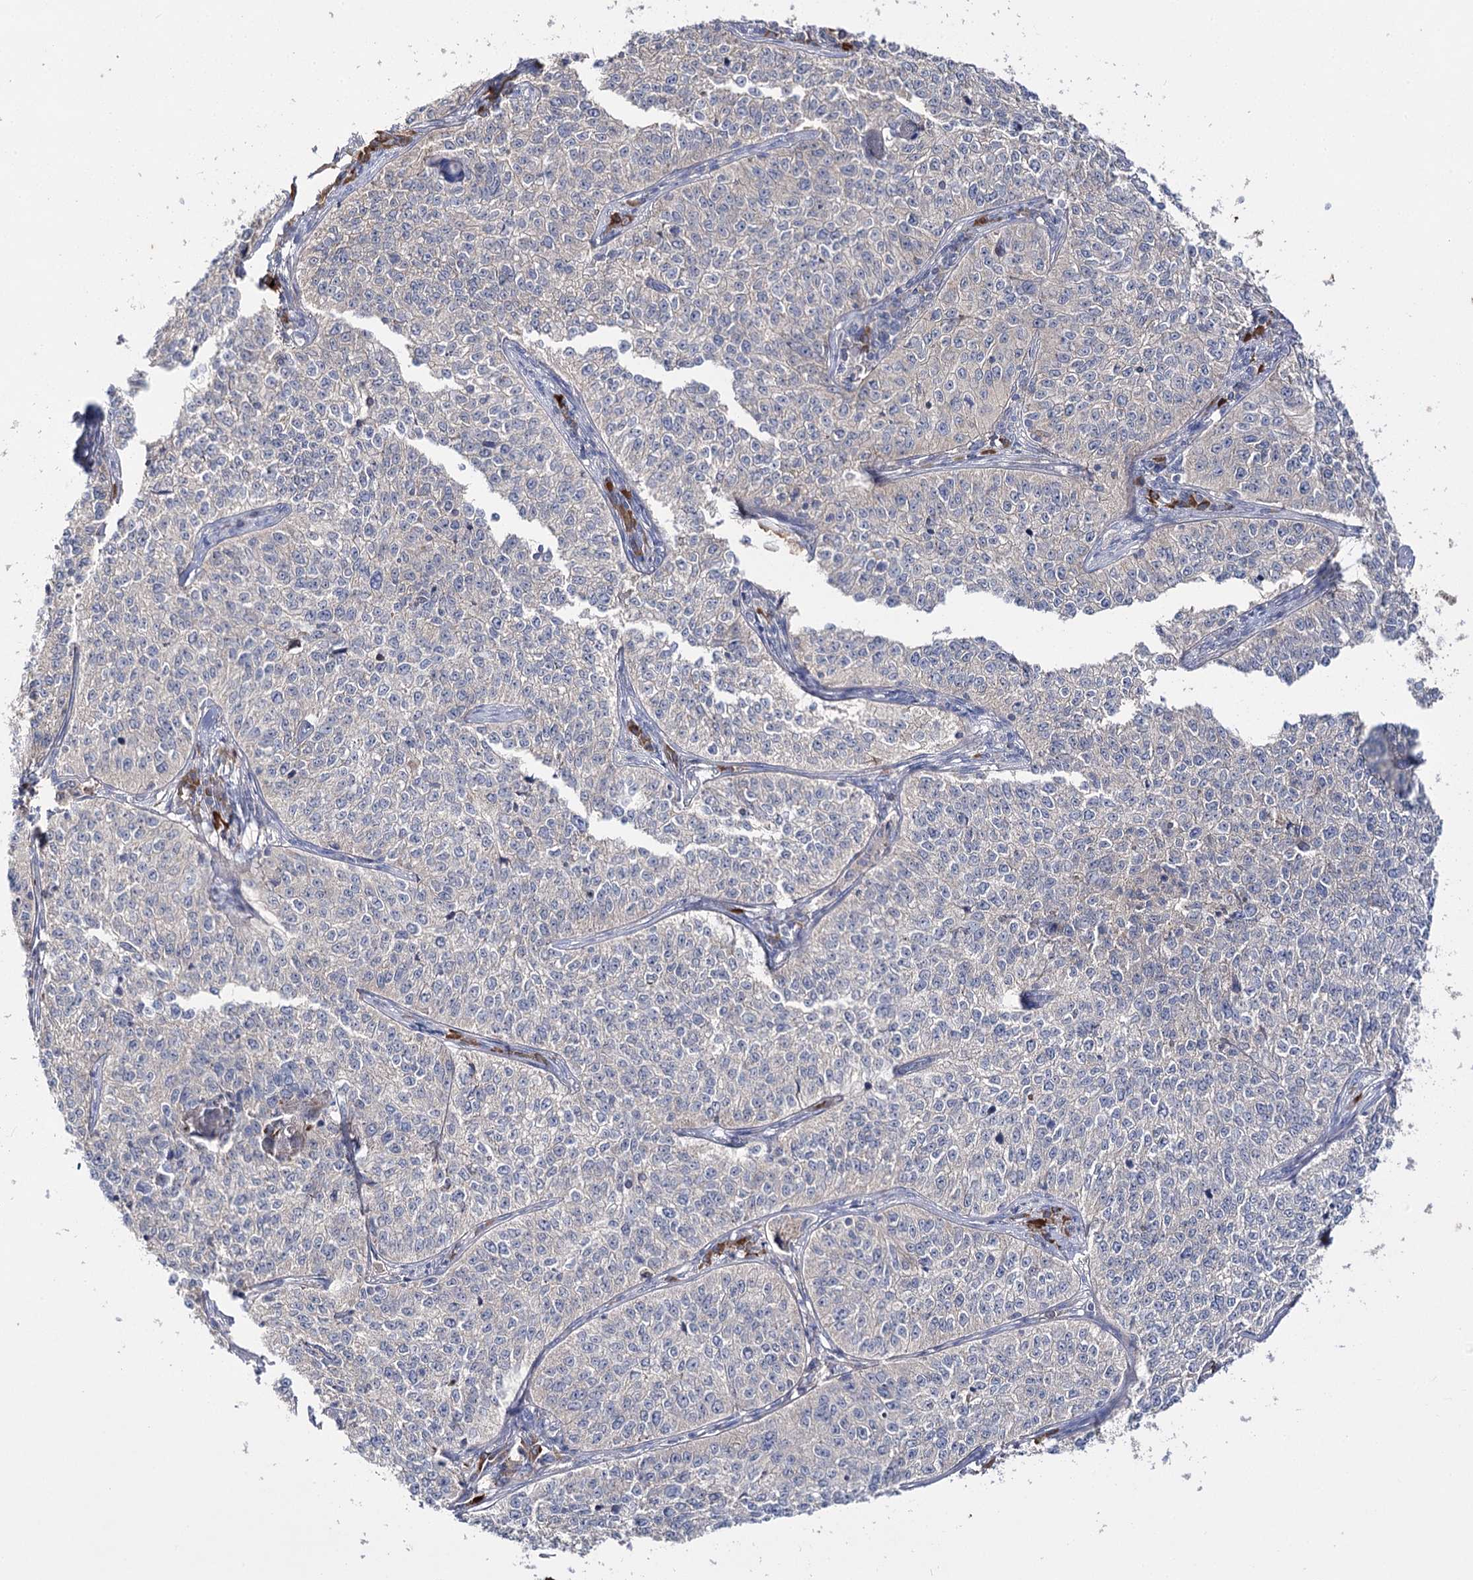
{"staining": {"intensity": "negative", "quantity": "none", "location": "none"}, "tissue": "cervical cancer", "cell_type": "Tumor cells", "image_type": "cancer", "snomed": [{"axis": "morphology", "description": "Squamous cell carcinoma, NOS"}, {"axis": "topography", "description": "Cervix"}], "caption": "Immunohistochemistry (IHC) histopathology image of neoplastic tissue: cervical cancer stained with DAB (3,3'-diaminobenzidine) reveals no significant protein expression in tumor cells.", "gene": "IL1RAP", "patient": {"sex": "female", "age": 35}}